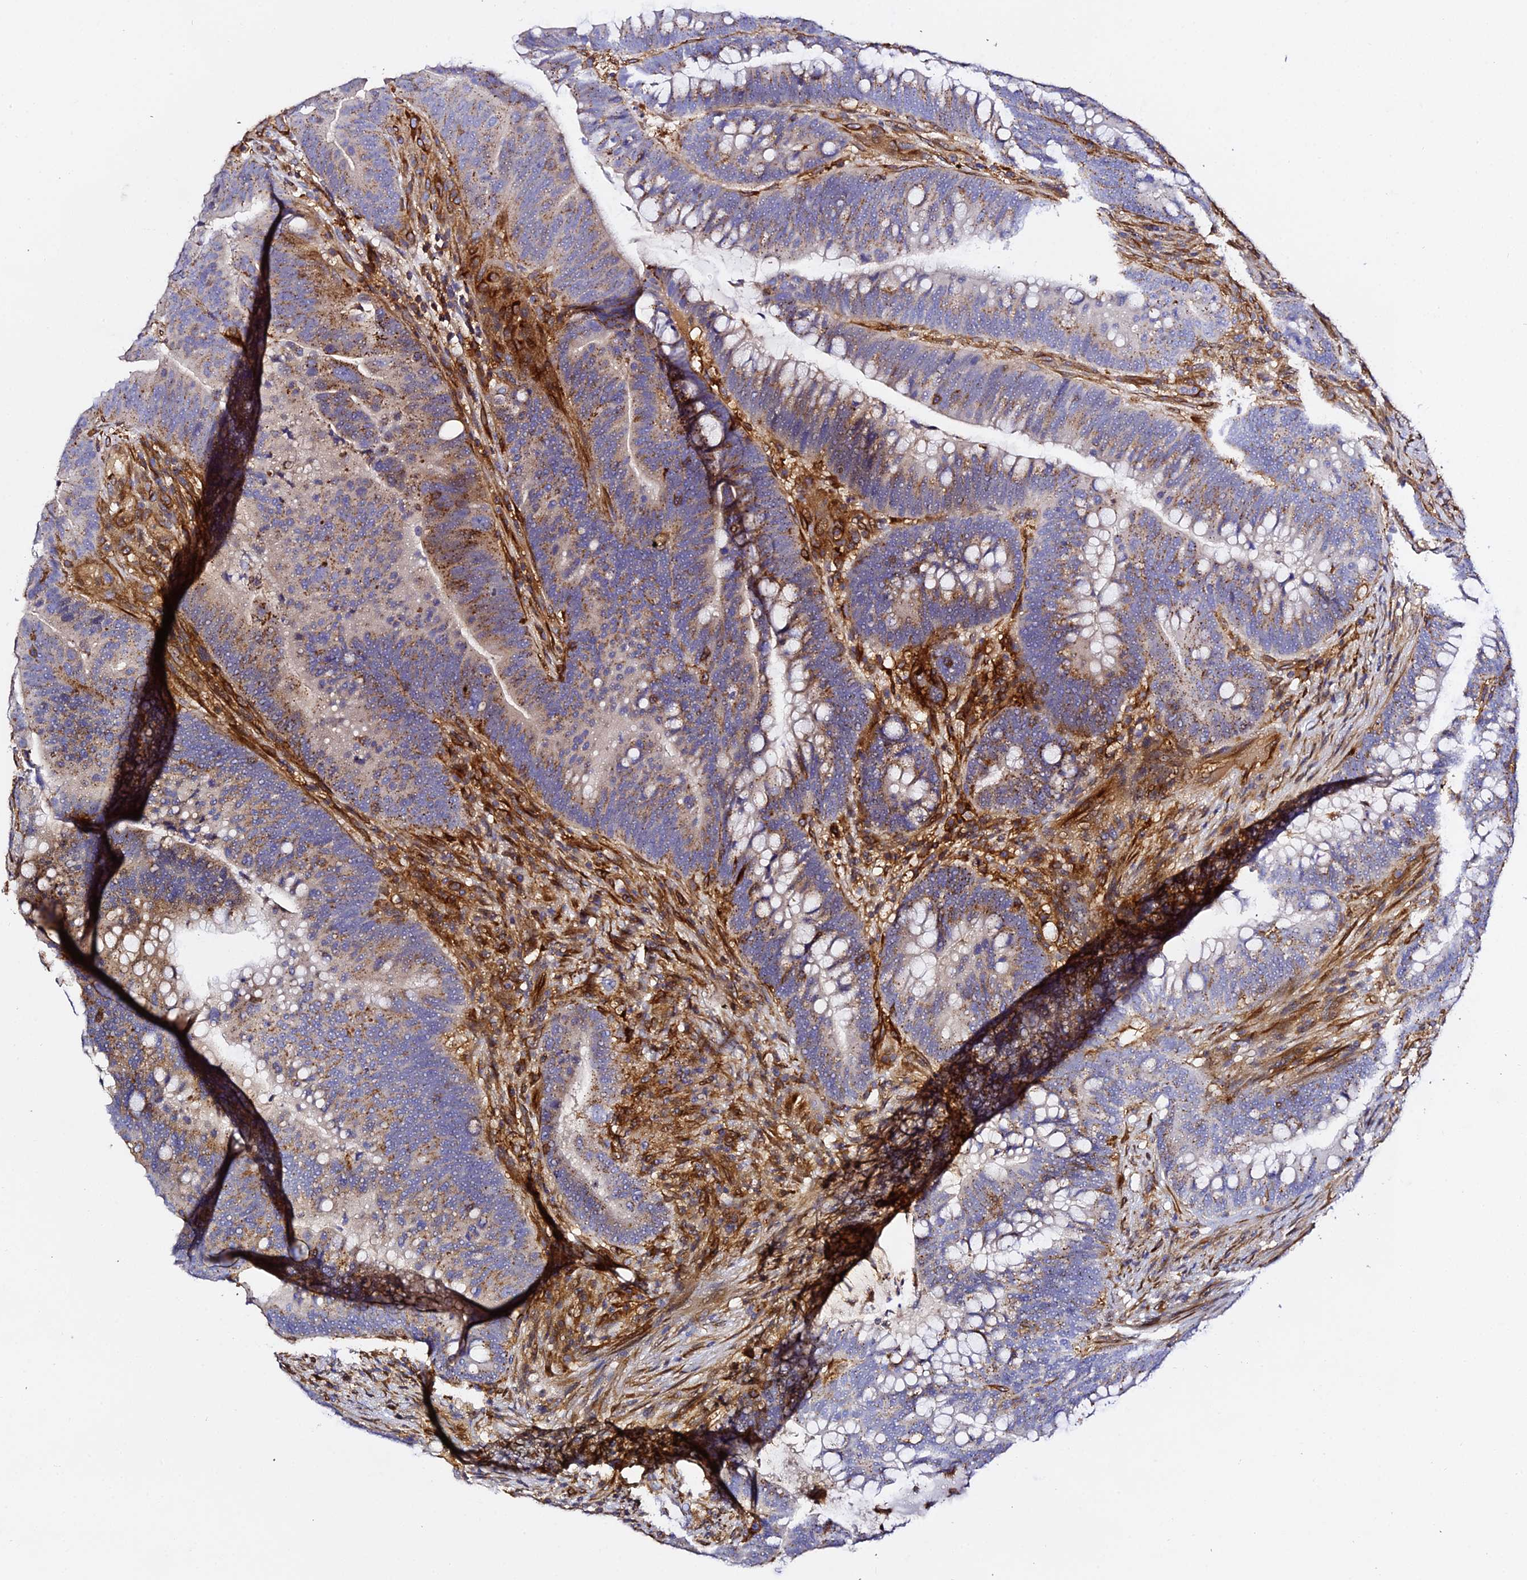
{"staining": {"intensity": "moderate", "quantity": "25%-75%", "location": "cytoplasmic/membranous"}, "tissue": "colorectal cancer", "cell_type": "Tumor cells", "image_type": "cancer", "snomed": [{"axis": "morphology", "description": "Adenocarcinoma, NOS"}, {"axis": "topography", "description": "Colon"}], "caption": "Protein staining of colorectal cancer (adenocarcinoma) tissue shows moderate cytoplasmic/membranous positivity in approximately 25%-75% of tumor cells.", "gene": "TRPV2", "patient": {"sex": "female", "age": 66}}